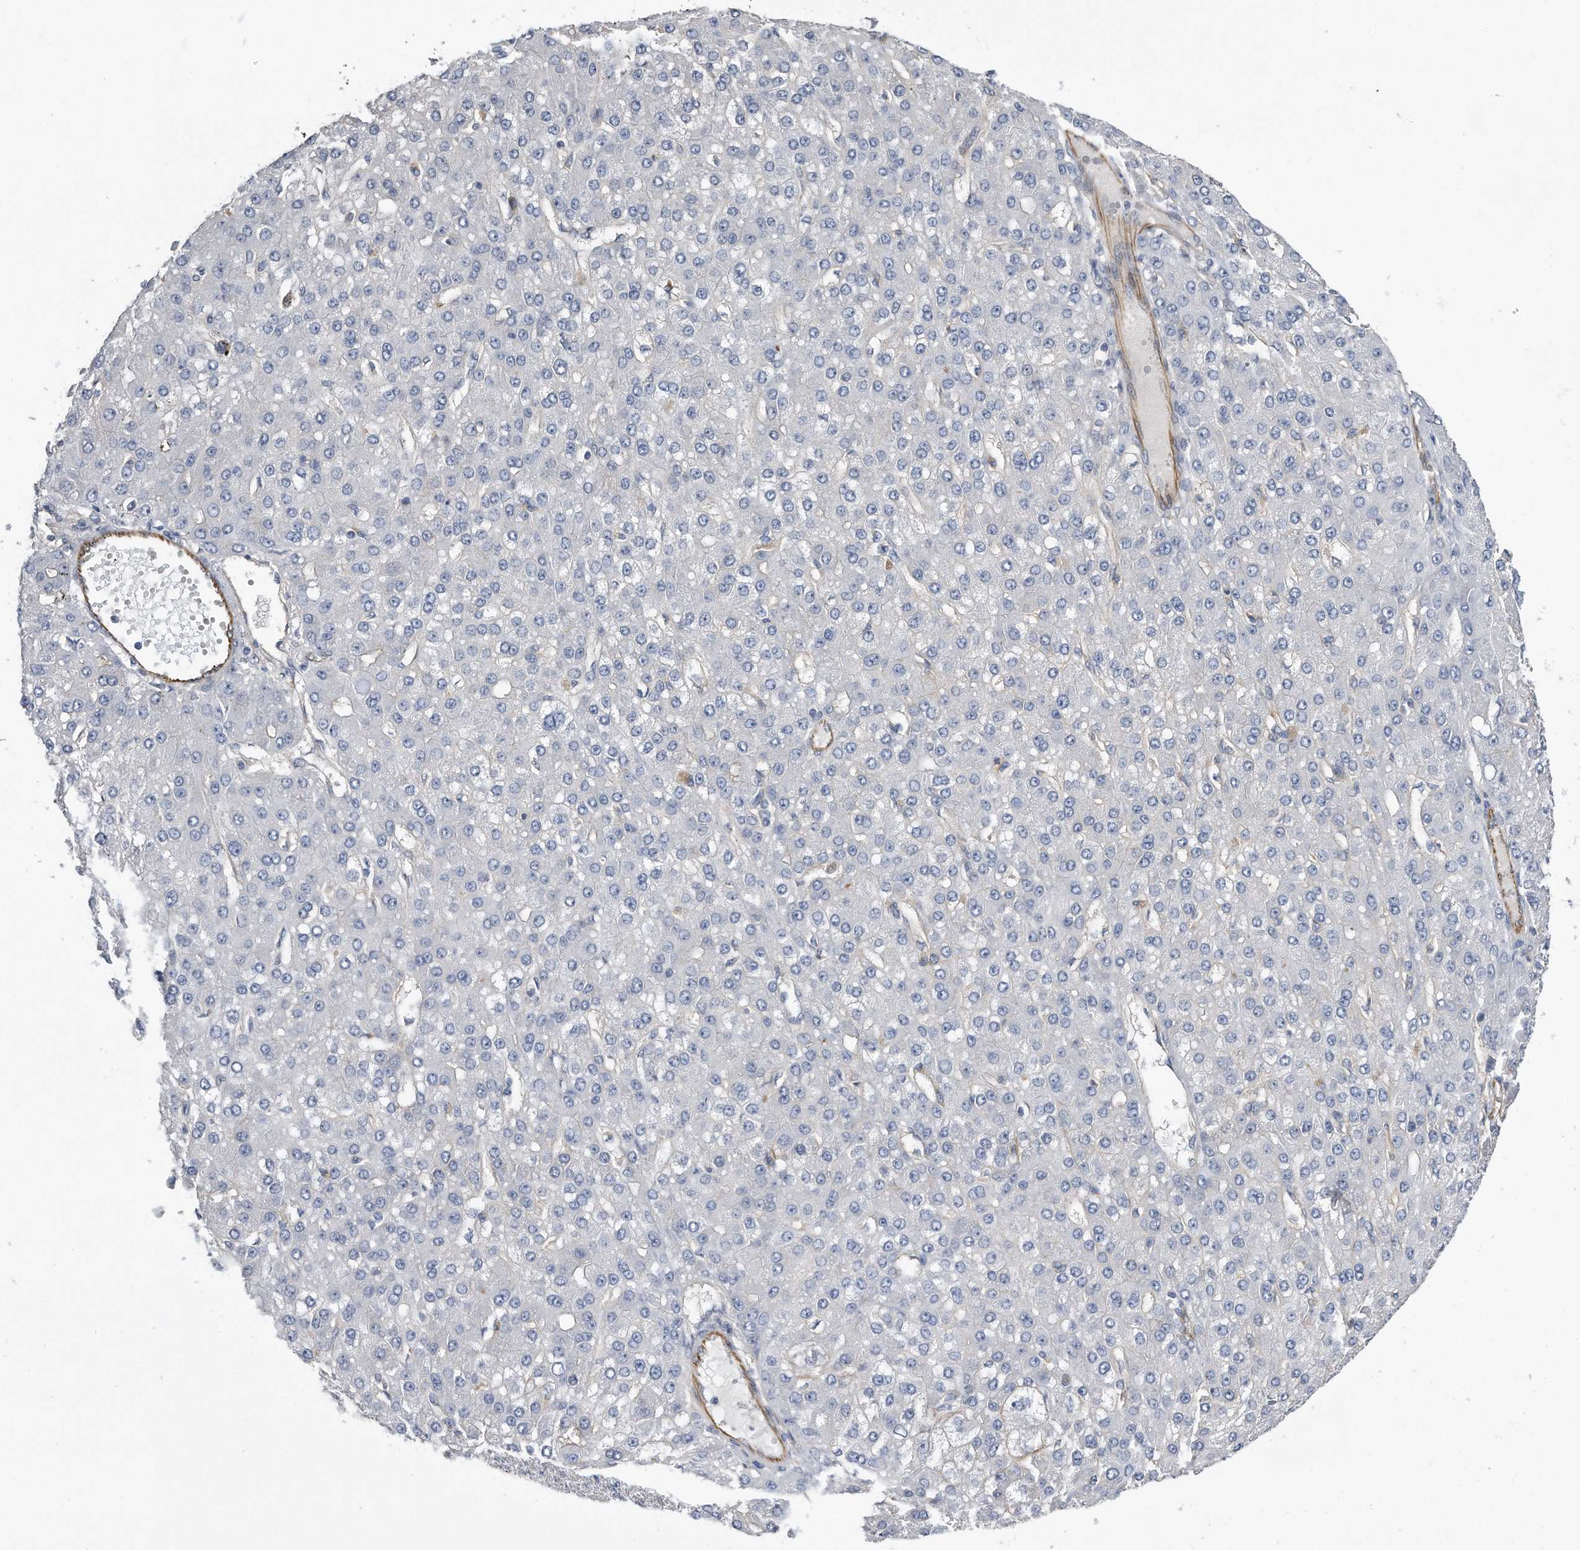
{"staining": {"intensity": "negative", "quantity": "none", "location": "none"}, "tissue": "liver cancer", "cell_type": "Tumor cells", "image_type": "cancer", "snomed": [{"axis": "morphology", "description": "Carcinoma, Hepatocellular, NOS"}, {"axis": "topography", "description": "Liver"}], "caption": "Hepatocellular carcinoma (liver) was stained to show a protein in brown. There is no significant positivity in tumor cells. (Immunohistochemistry, brightfield microscopy, high magnification).", "gene": "GPC1", "patient": {"sex": "male", "age": 67}}